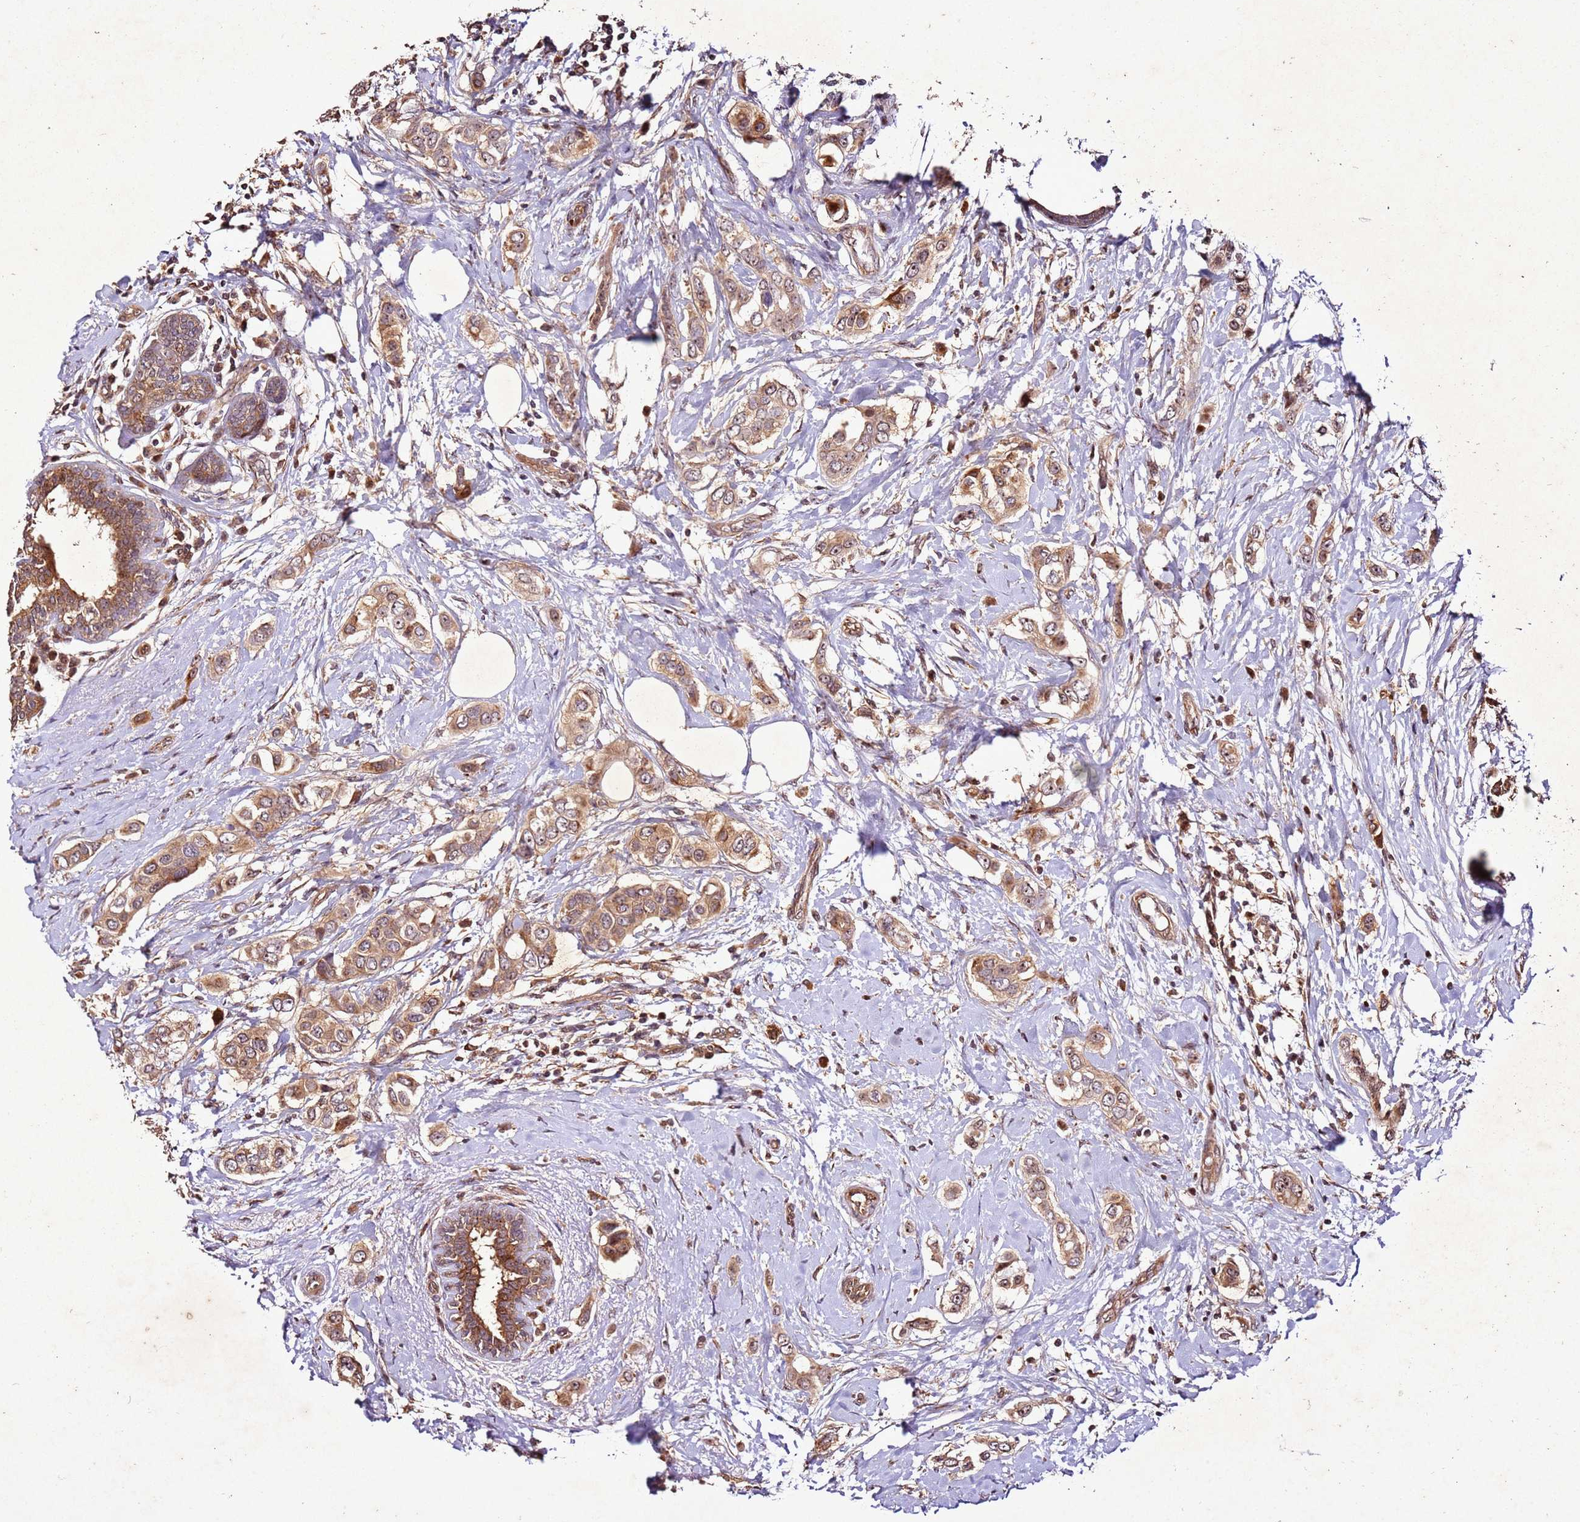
{"staining": {"intensity": "moderate", "quantity": ">75%", "location": "cytoplasmic/membranous,nuclear"}, "tissue": "breast cancer", "cell_type": "Tumor cells", "image_type": "cancer", "snomed": [{"axis": "morphology", "description": "Lobular carcinoma"}, {"axis": "topography", "description": "Breast"}], "caption": "Immunohistochemistry of lobular carcinoma (breast) exhibits medium levels of moderate cytoplasmic/membranous and nuclear positivity in approximately >75% of tumor cells.", "gene": "PTMA", "patient": {"sex": "female", "age": 51}}